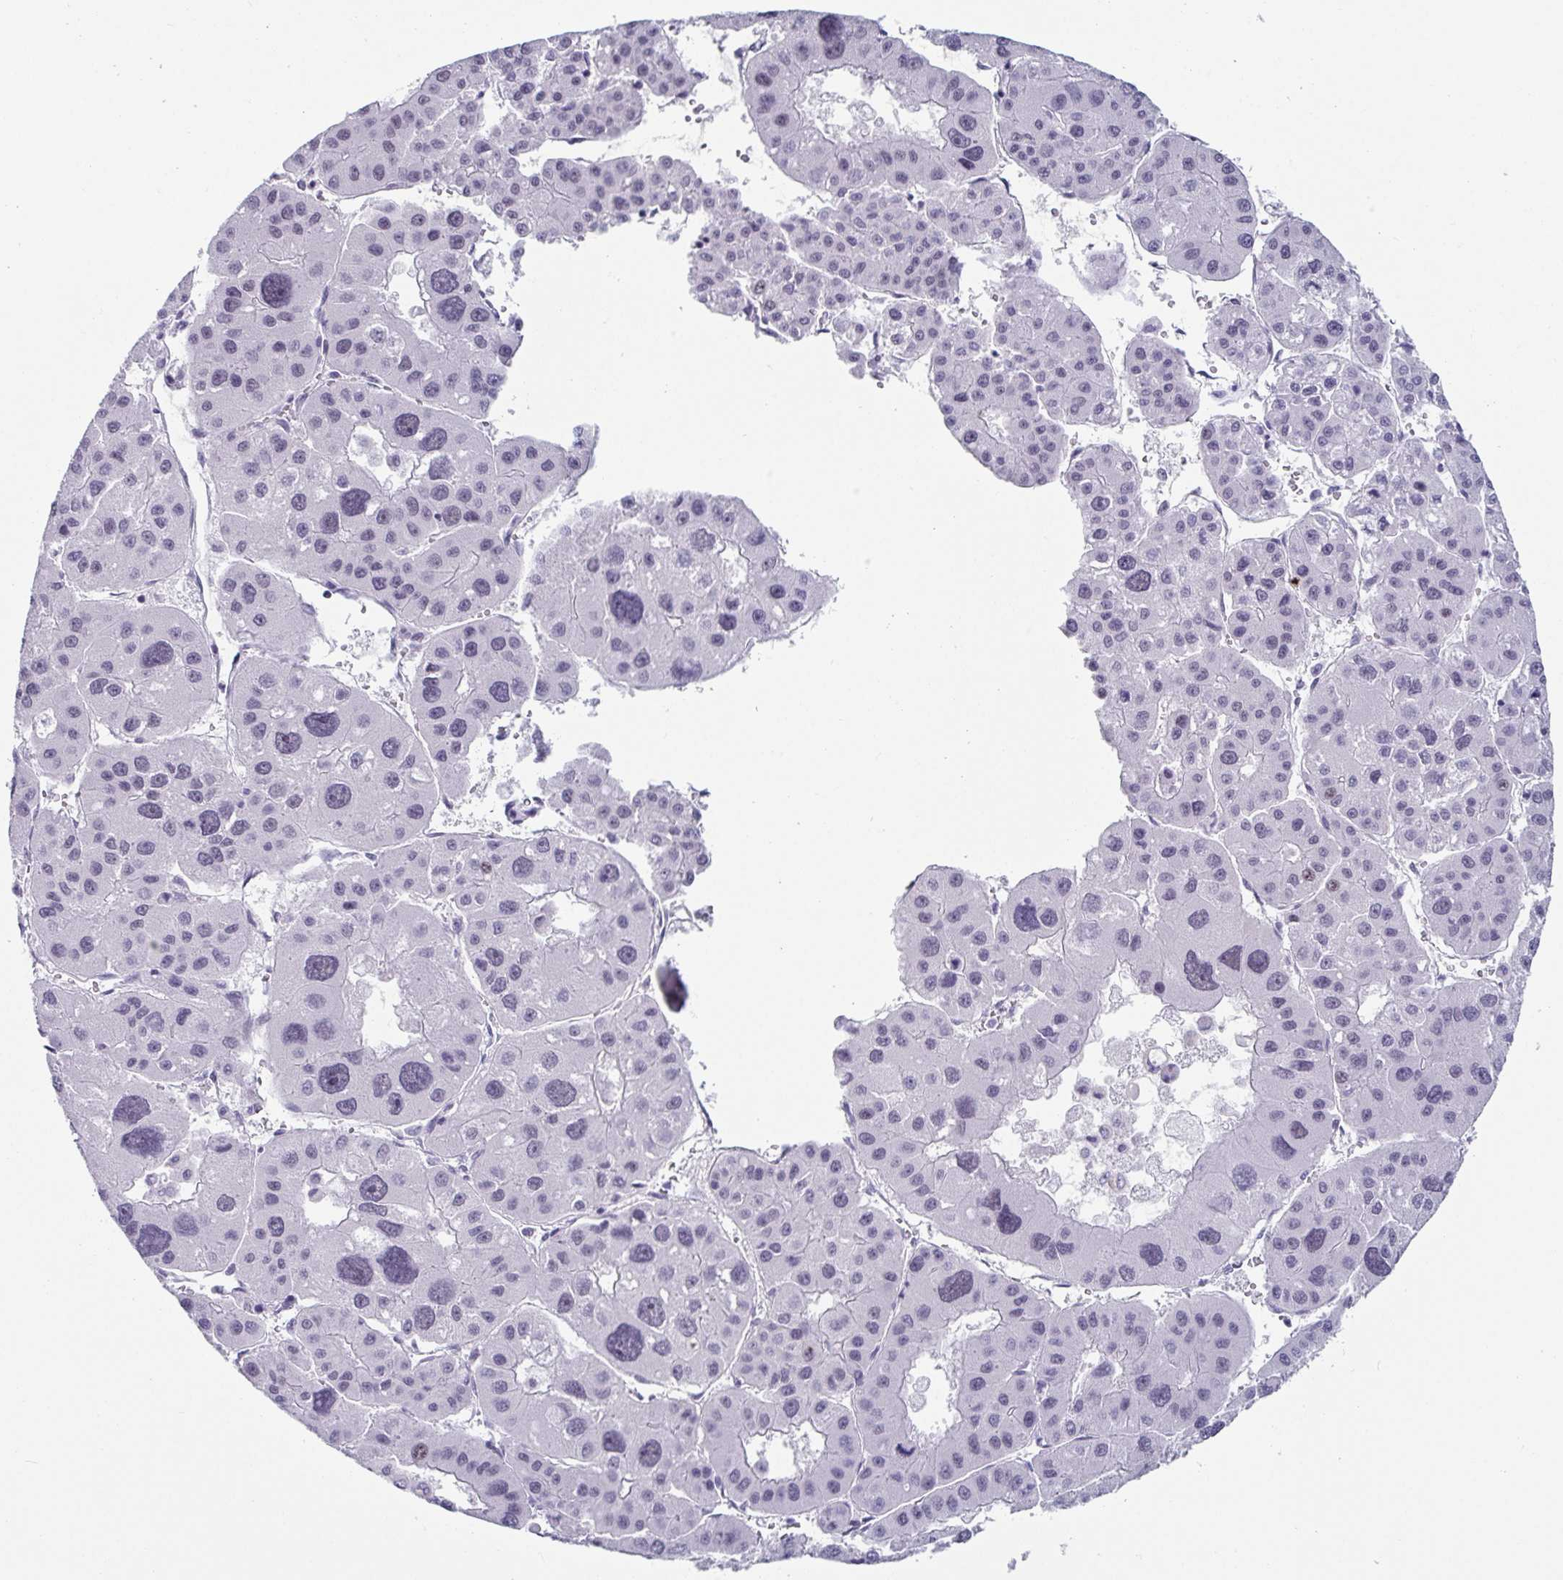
{"staining": {"intensity": "negative", "quantity": "none", "location": "none"}, "tissue": "liver cancer", "cell_type": "Tumor cells", "image_type": "cancer", "snomed": [{"axis": "morphology", "description": "Carcinoma, Hepatocellular, NOS"}, {"axis": "topography", "description": "Liver"}], "caption": "Immunohistochemical staining of human liver cancer exhibits no significant positivity in tumor cells. (Brightfield microscopy of DAB (3,3'-diaminobenzidine) immunohistochemistry (IHC) at high magnification).", "gene": "VSIG10L", "patient": {"sex": "male", "age": 73}}